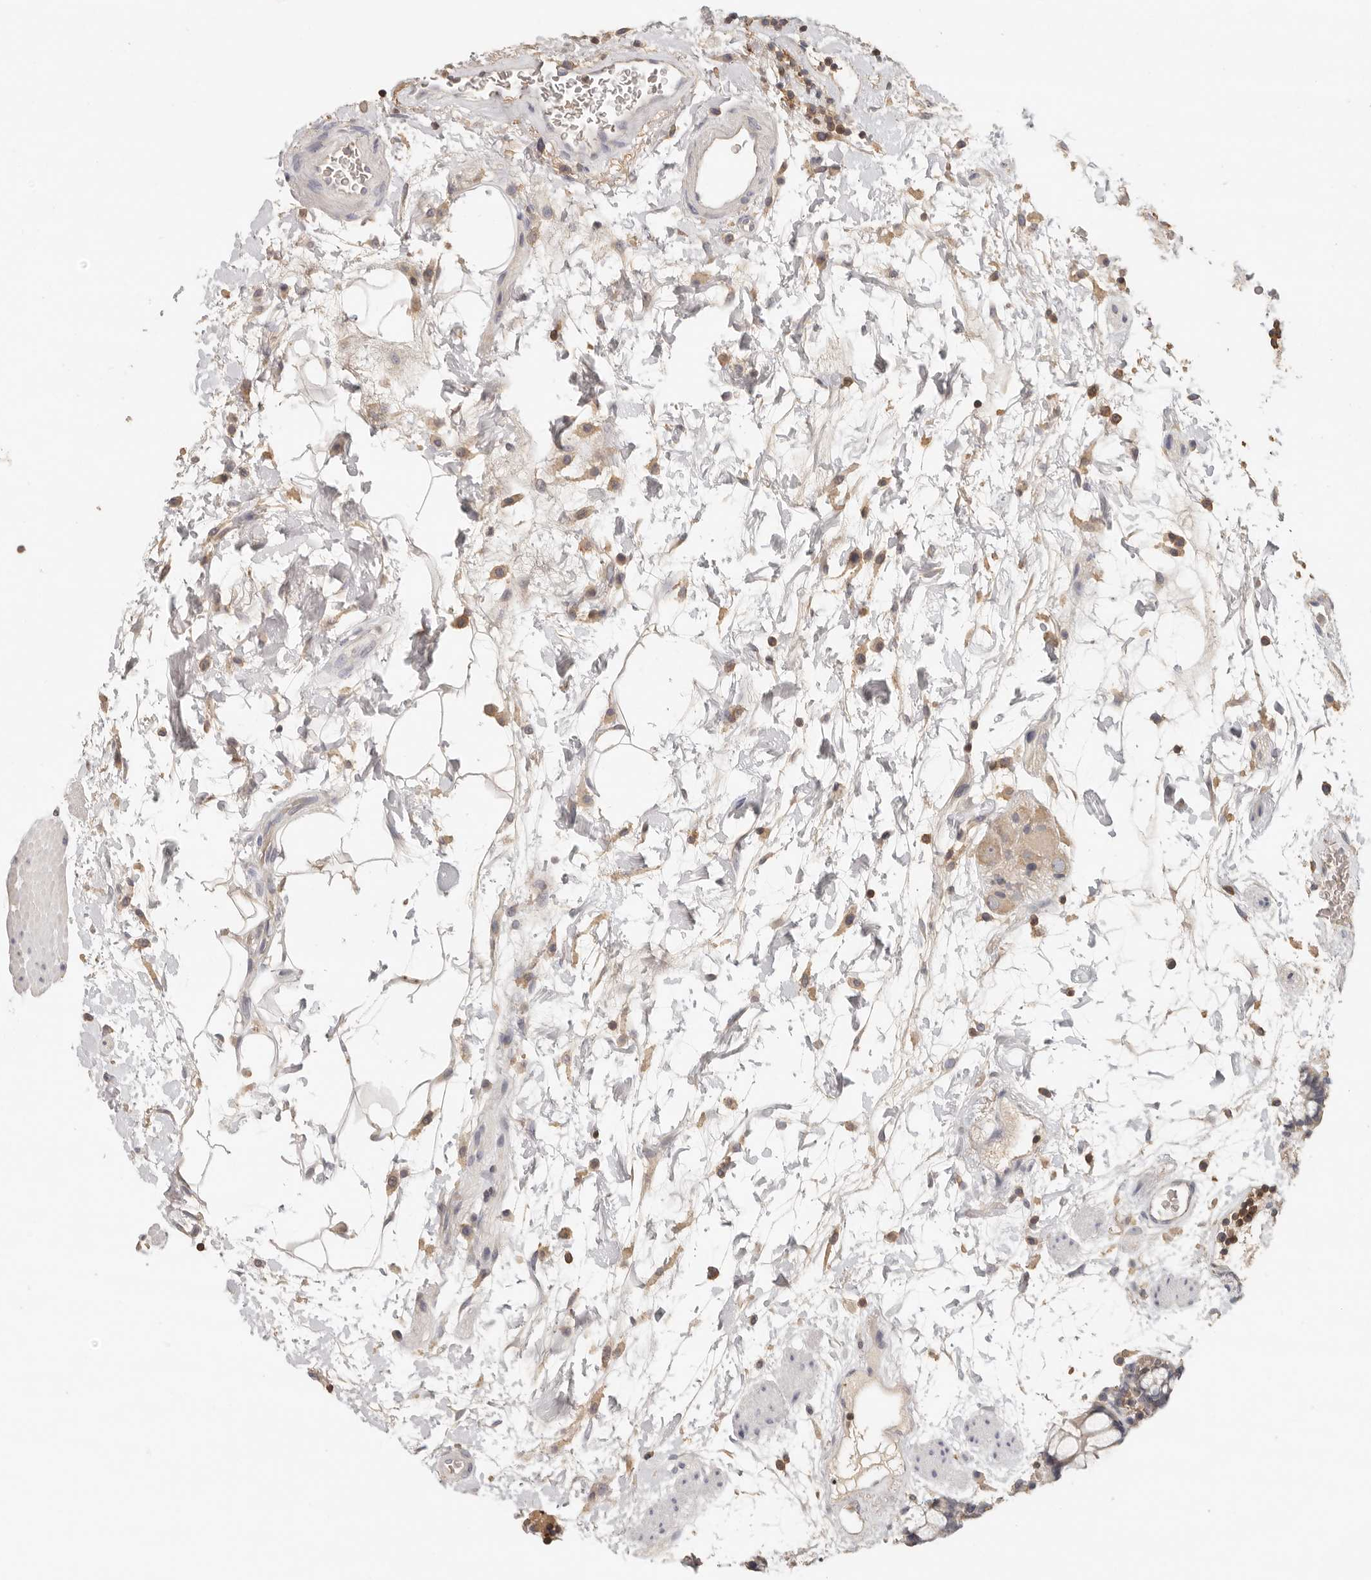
{"staining": {"intensity": "weak", "quantity": "<25%", "location": "cytoplasmic/membranous"}, "tissue": "colon", "cell_type": "Endothelial cells", "image_type": "normal", "snomed": [{"axis": "morphology", "description": "Normal tissue, NOS"}, {"axis": "topography", "description": "Colon"}], "caption": "Protein analysis of normal colon demonstrates no significant staining in endothelial cells.", "gene": "CSK", "patient": {"sex": "female", "age": 79}}